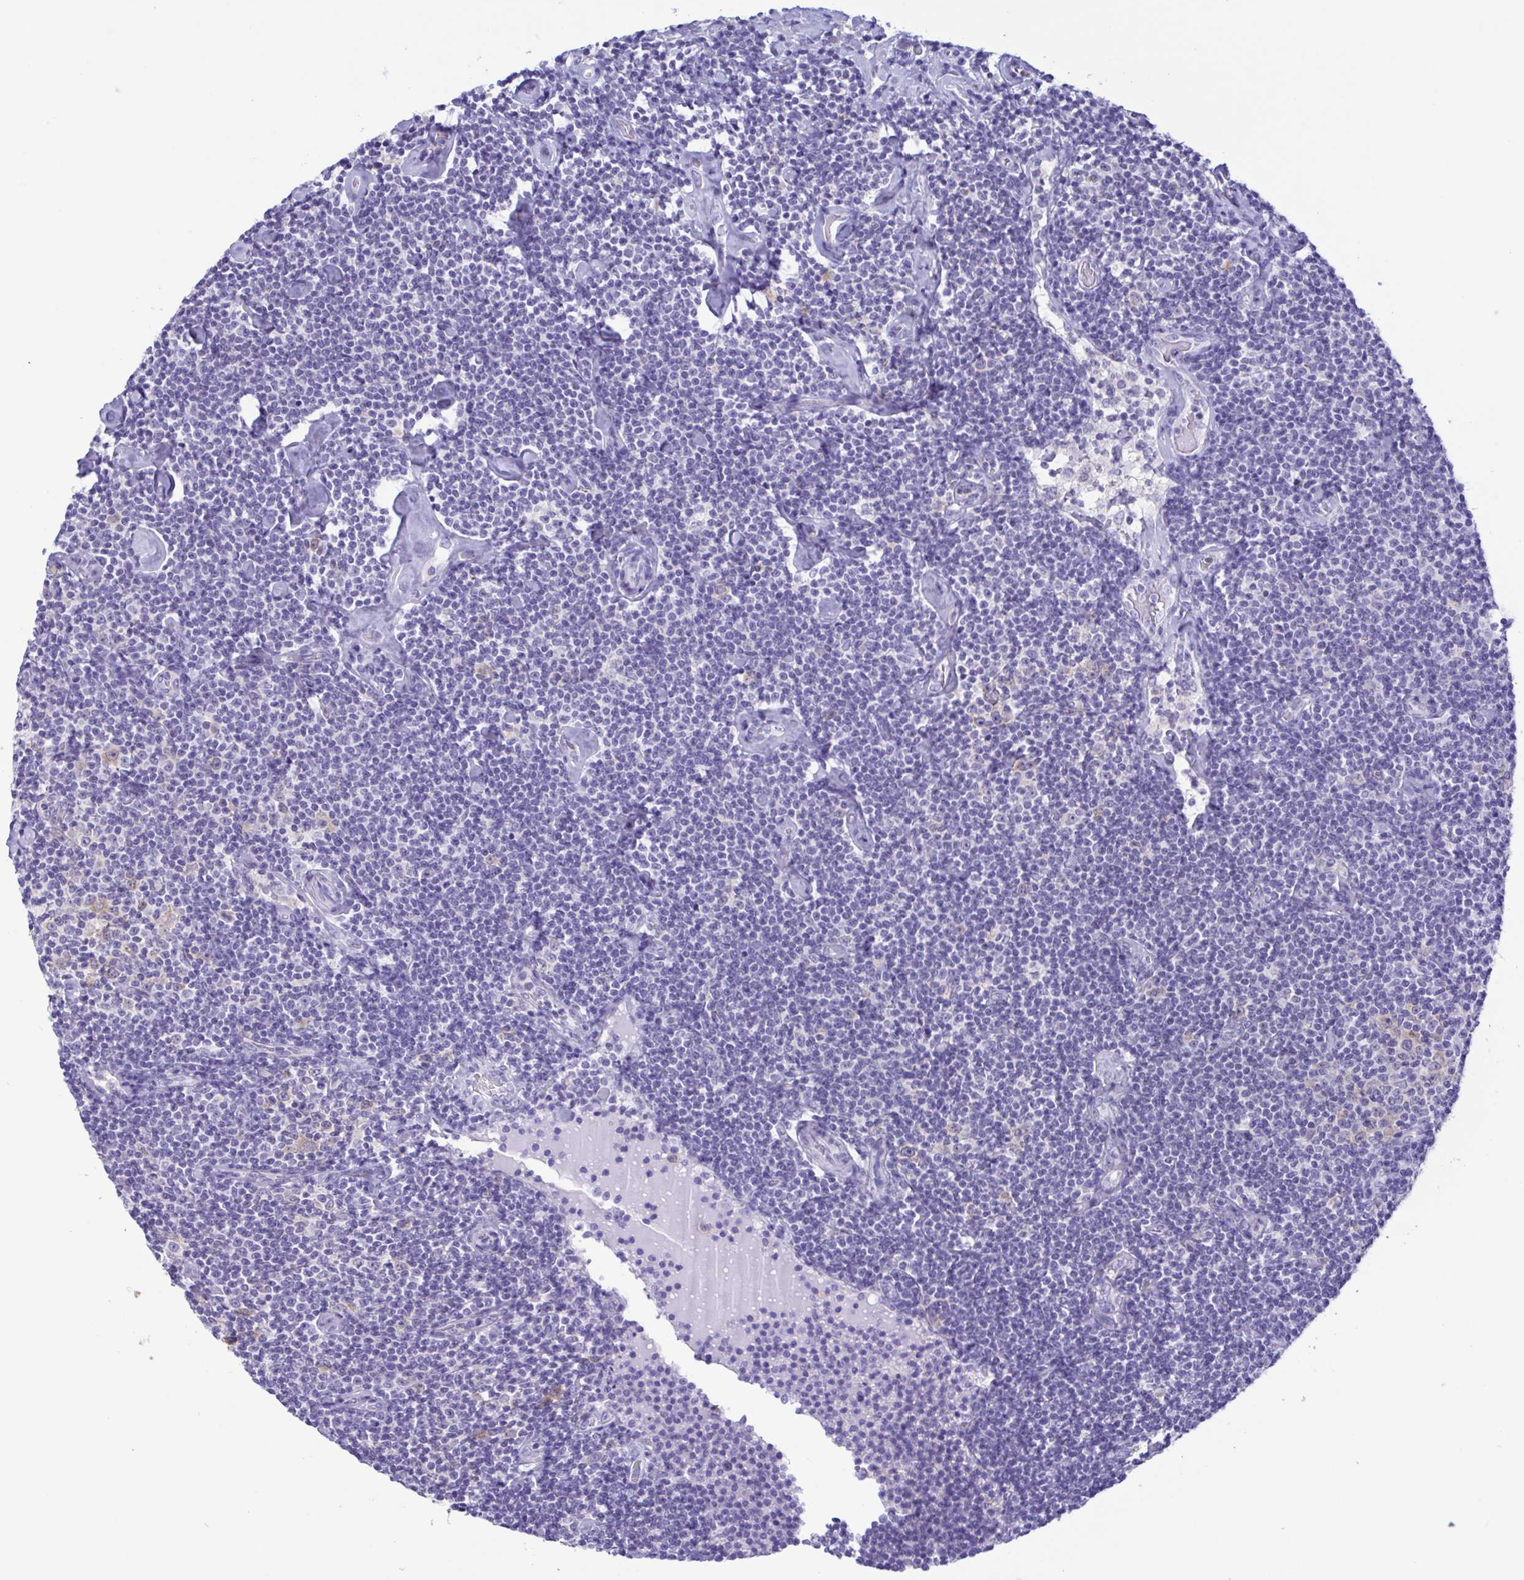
{"staining": {"intensity": "negative", "quantity": "none", "location": "none"}, "tissue": "lymphoma", "cell_type": "Tumor cells", "image_type": "cancer", "snomed": [{"axis": "morphology", "description": "Malignant lymphoma, non-Hodgkin's type, Low grade"}, {"axis": "topography", "description": "Lymph node"}], "caption": "Tumor cells are negative for protein expression in human low-grade malignant lymphoma, non-Hodgkin's type. (DAB IHC with hematoxylin counter stain).", "gene": "TNNI3", "patient": {"sex": "male", "age": 81}}